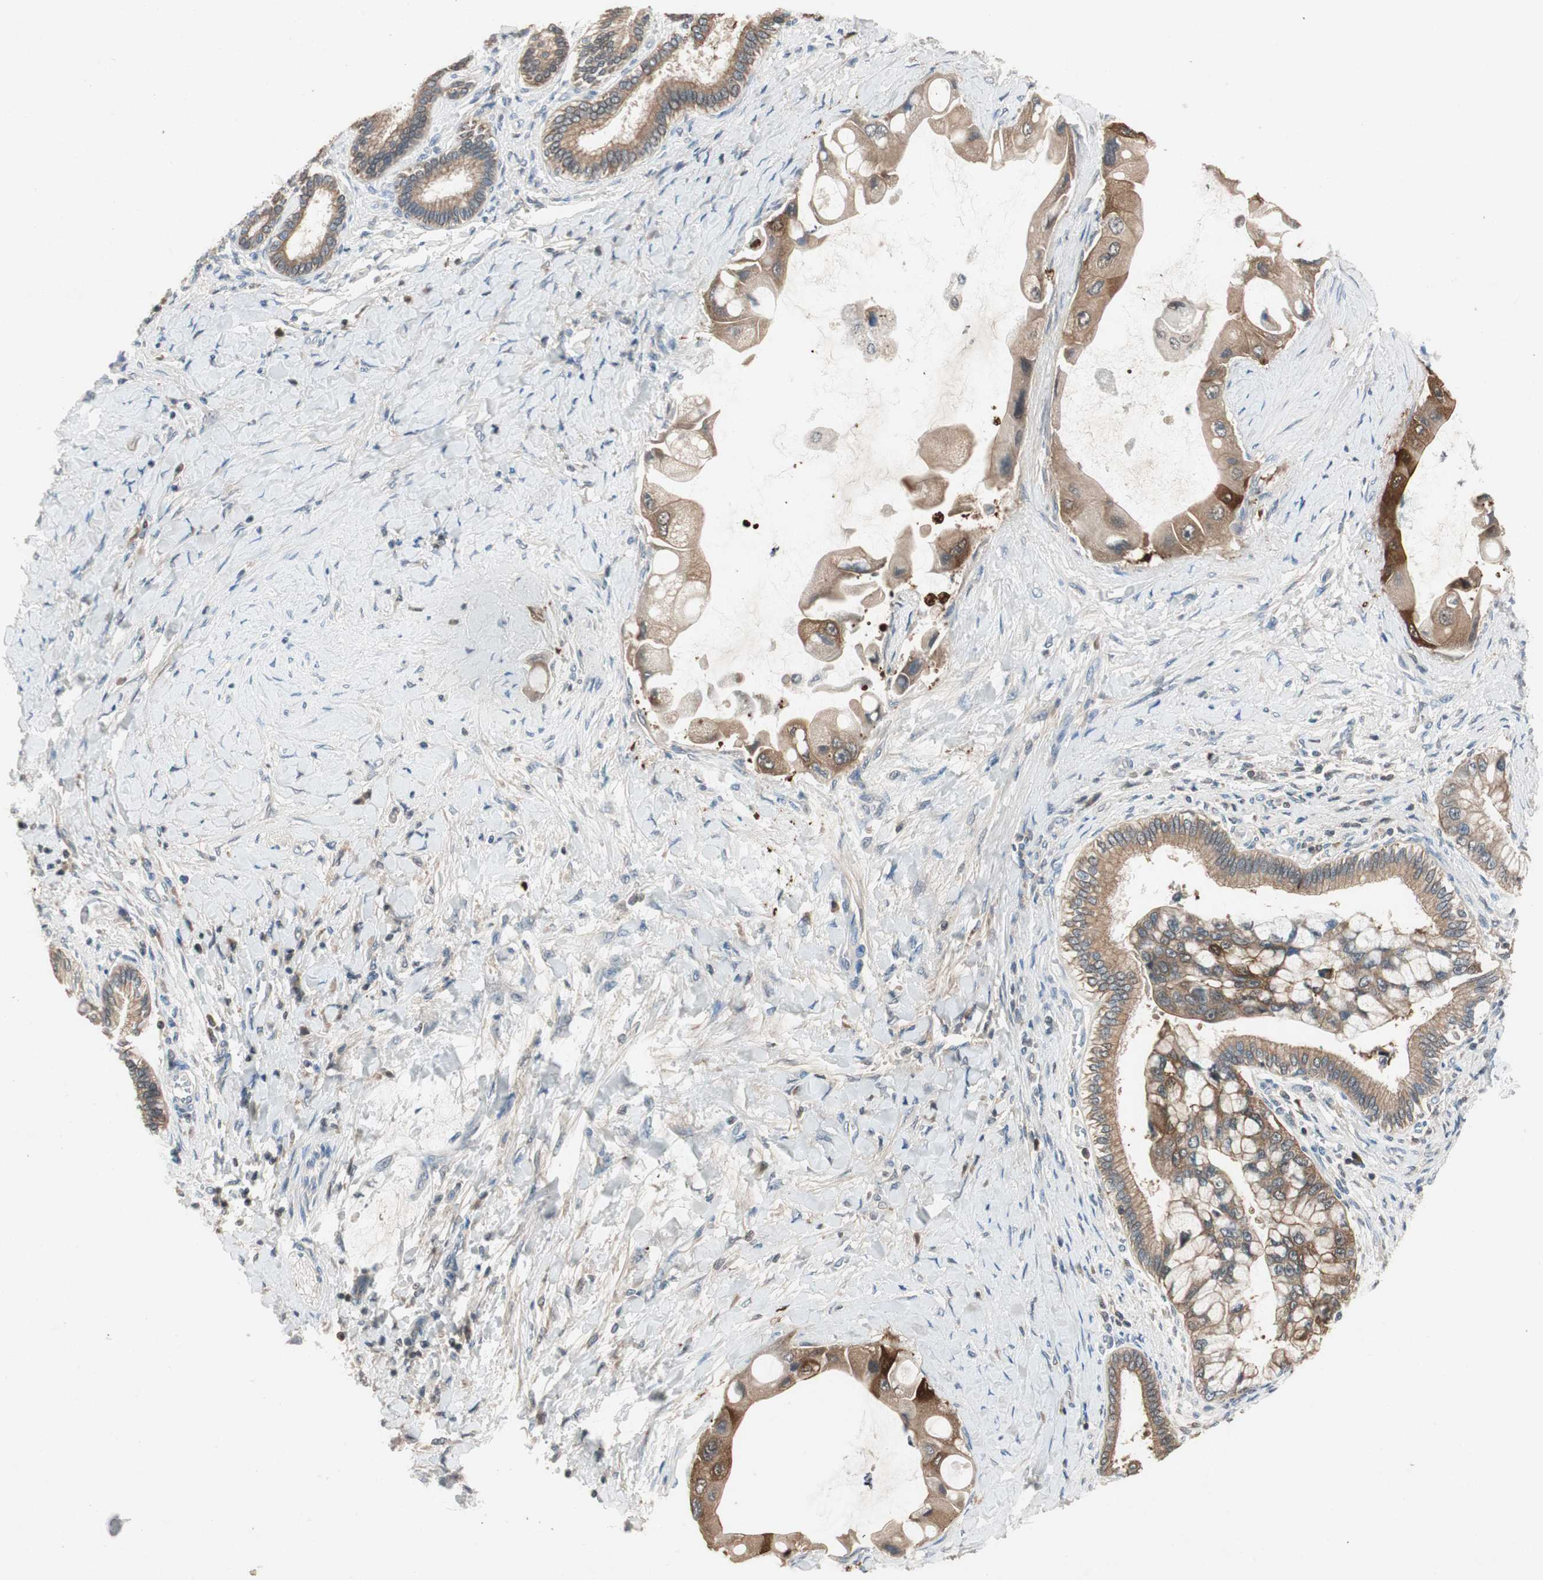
{"staining": {"intensity": "strong", "quantity": "<25%", "location": "cytoplasmic/membranous,nuclear"}, "tissue": "liver cancer", "cell_type": "Tumor cells", "image_type": "cancer", "snomed": [{"axis": "morphology", "description": "Normal tissue, NOS"}, {"axis": "morphology", "description": "Cholangiocarcinoma"}, {"axis": "topography", "description": "Liver"}, {"axis": "topography", "description": "Peripheral nerve tissue"}], "caption": "Protein staining reveals strong cytoplasmic/membranous and nuclear expression in about <25% of tumor cells in cholangiocarcinoma (liver). The staining was performed using DAB (3,3'-diaminobenzidine), with brown indicating positive protein expression. Nuclei are stained blue with hematoxylin.", "gene": "SERPINB5", "patient": {"sex": "male", "age": 50}}